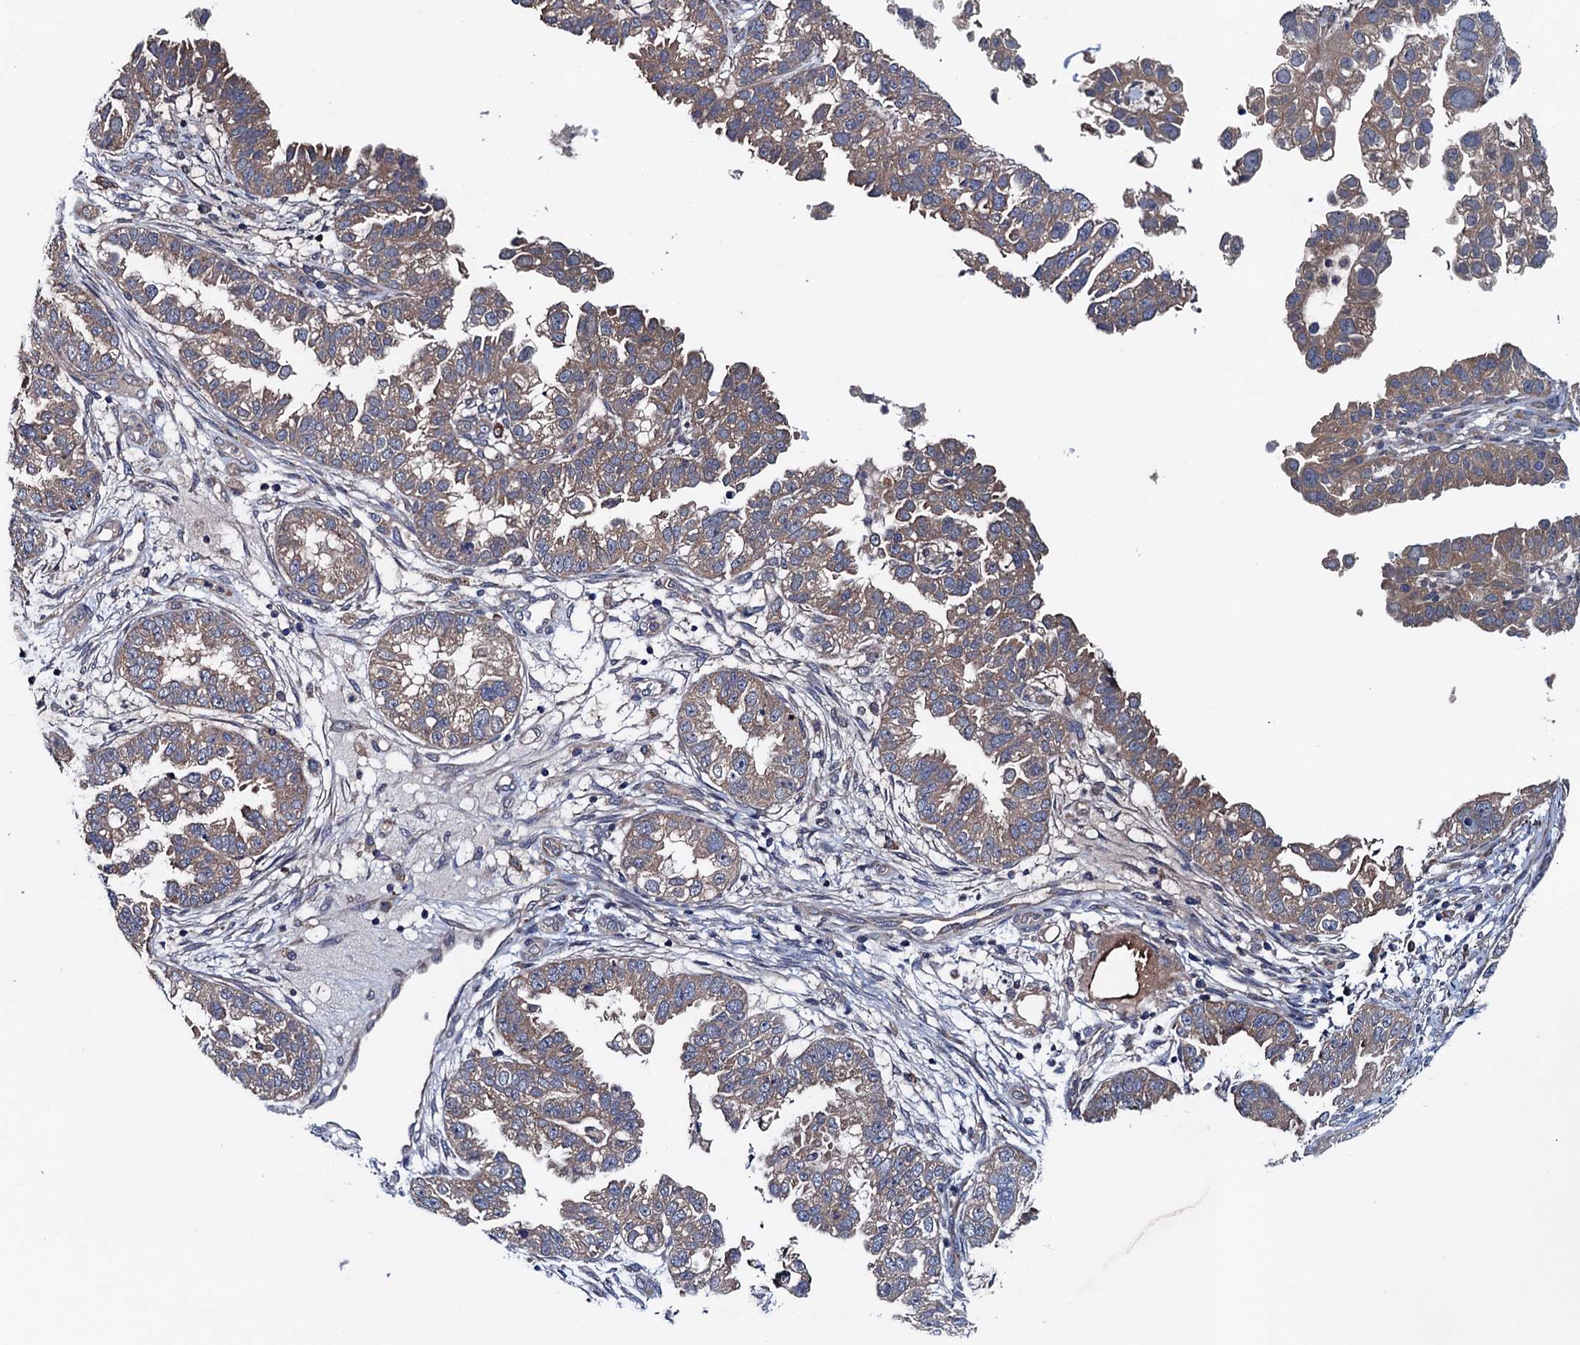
{"staining": {"intensity": "weak", "quantity": "25%-75%", "location": "cytoplasmic/membranous"}, "tissue": "endometrial cancer", "cell_type": "Tumor cells", "image_type": "cancer", "snomed": [{"axis": "morphology", "description": "Adenocarcinoma, NOS"}, {"axis": "topography", "description": "Endometrium"}], "caption": "DAB (3,3'-diaminobenzidine) immunohistochemical staining of endometrial adenocarcinoma shows weak cytoplasmic/membranous protein positivity in about 25%-75% of tumor cells. The protein of interest is stained brown, and the nuclei are stained in blue (DAB (3,3'-diaminobenzidine) IHC with brightfield microscopy, high magnification).", "gene": "BLTP3B", "patient": {"sex": "female", "age": 85}}